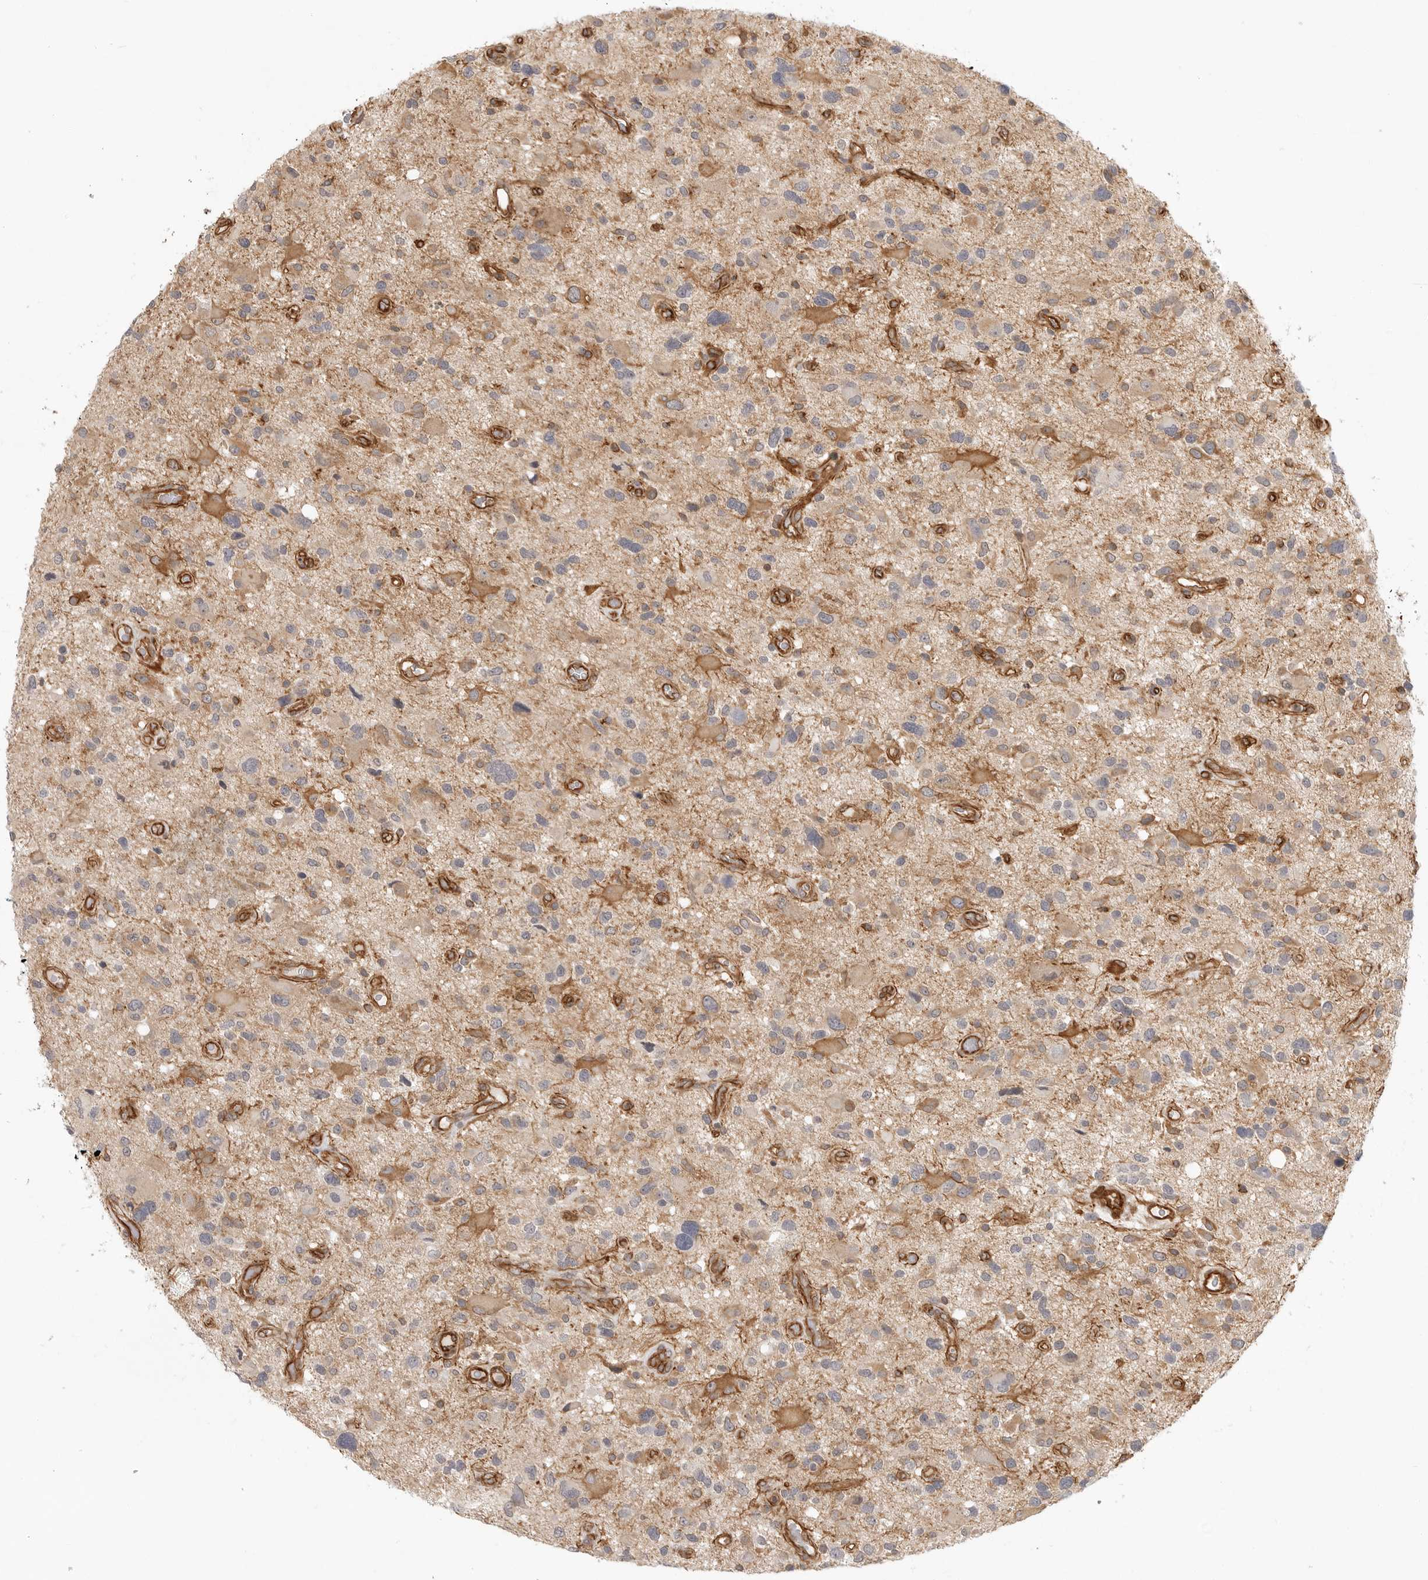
{"staining": {"intensity": "negative", "quantity": "none", "location": "none"}, "tissue": "glioma", "cell_type": "Tumor cells", "image_type": "cancer", "snomed": [{"axis": "morphology", "description": "Glioma, malignant, High grade"}, {"axis": "topography", "description": "Brain"}], "caption": "An immunohistochemistry photomicrograph of malignant high-grade glioma is shown. There is no staining in tumor cells of malignant high-grade glioma.", "gene": "ATOH7", "patient": {"sex": "male", "age": 33}}